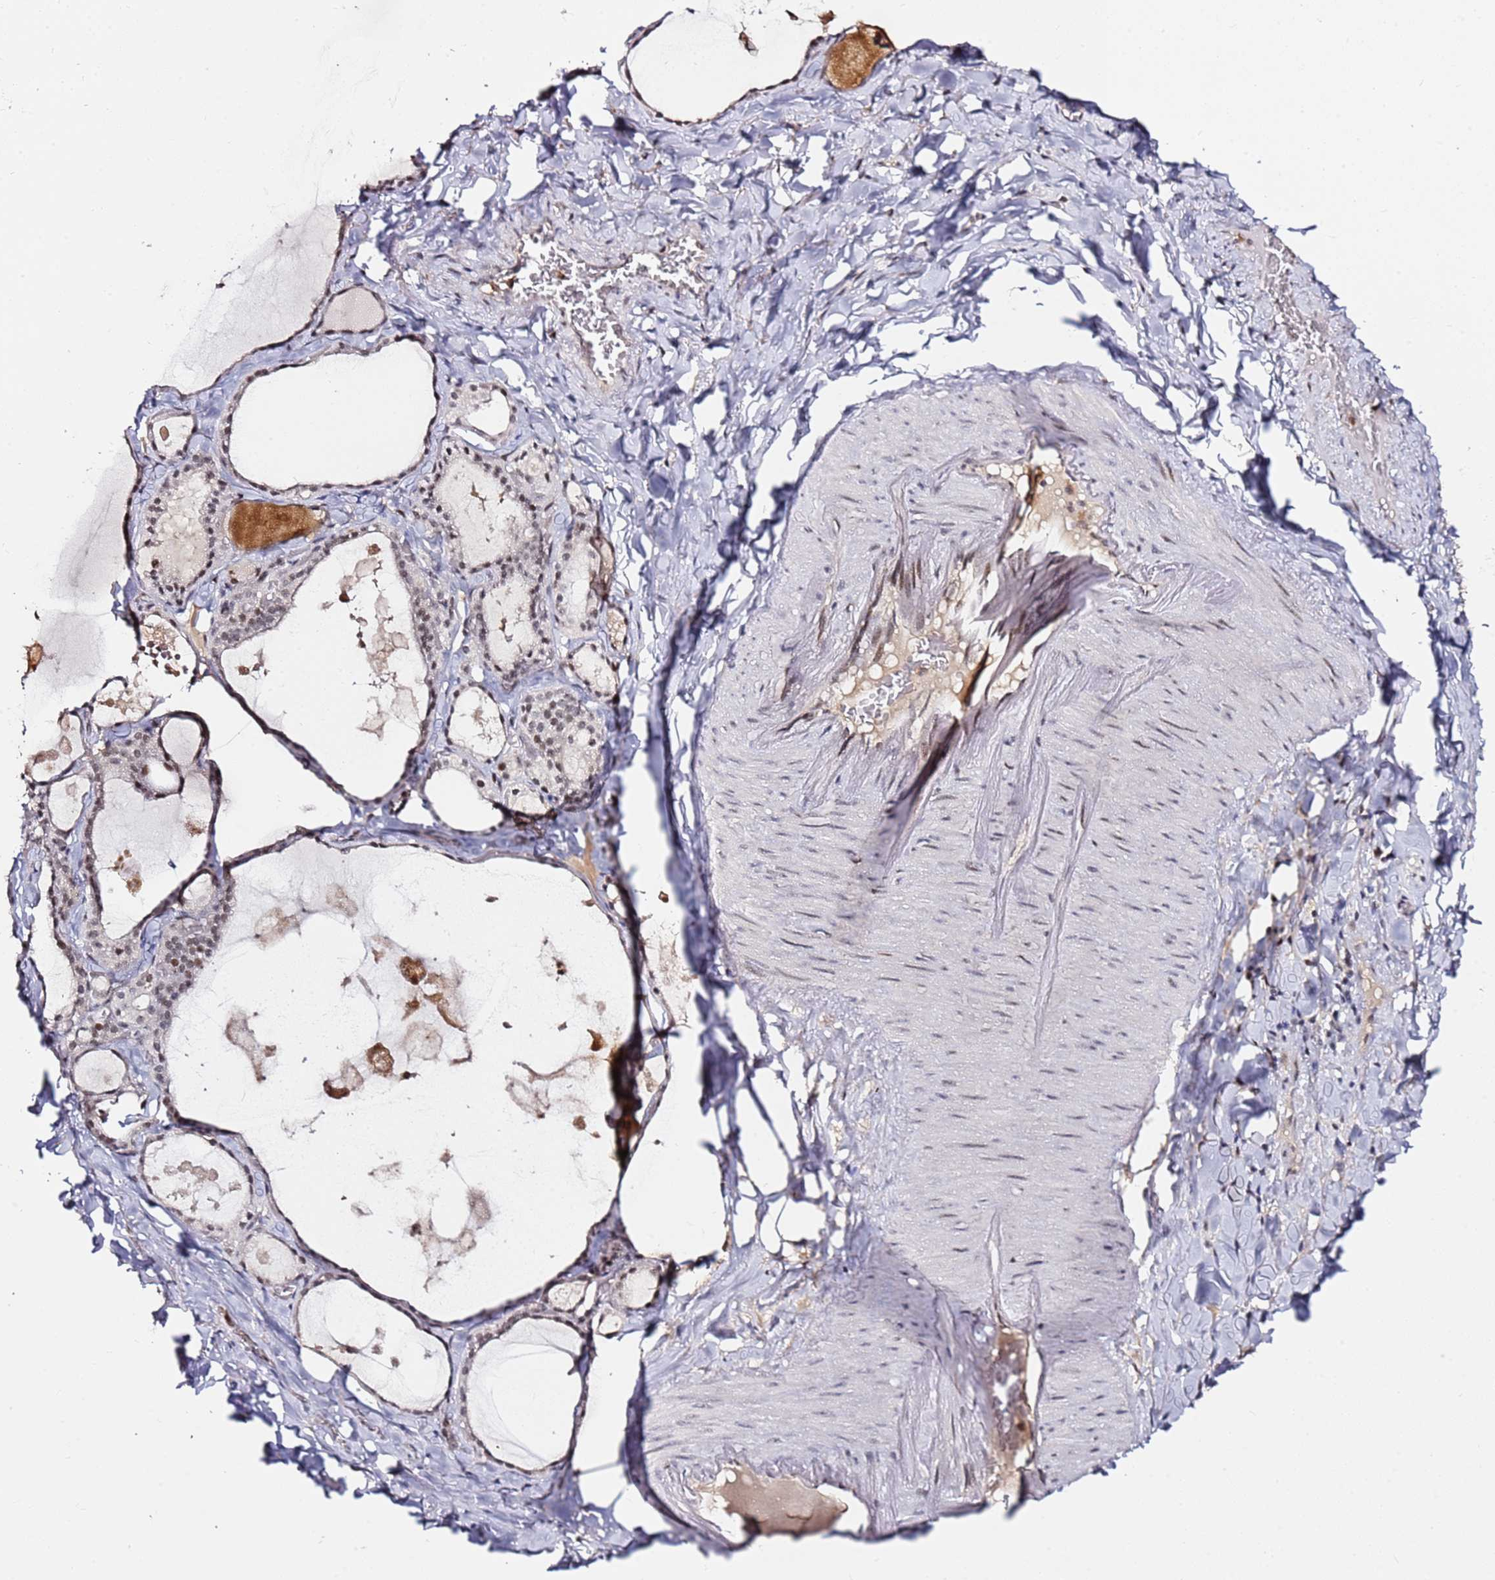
{"staining": {"intensity": "moderate", "quantity": ">75%", "location": "nuclear"}, "tissue": "thyroid gland", "cell_type": "Glandular cells", "image_type": "normal", "snomed": [{"axis": "morphology", "description": "Normal tissue, NOS"}, {"axis": "topography", "description": "Thyroid gland"}], "caption": "Human thyroid gland stained for a protein (brown) reveals moderate nuclear positive positivity in approximately >75% of glandular cells.", "gene": "FCF1", "patient": {"sex": "male", "age": 56}}